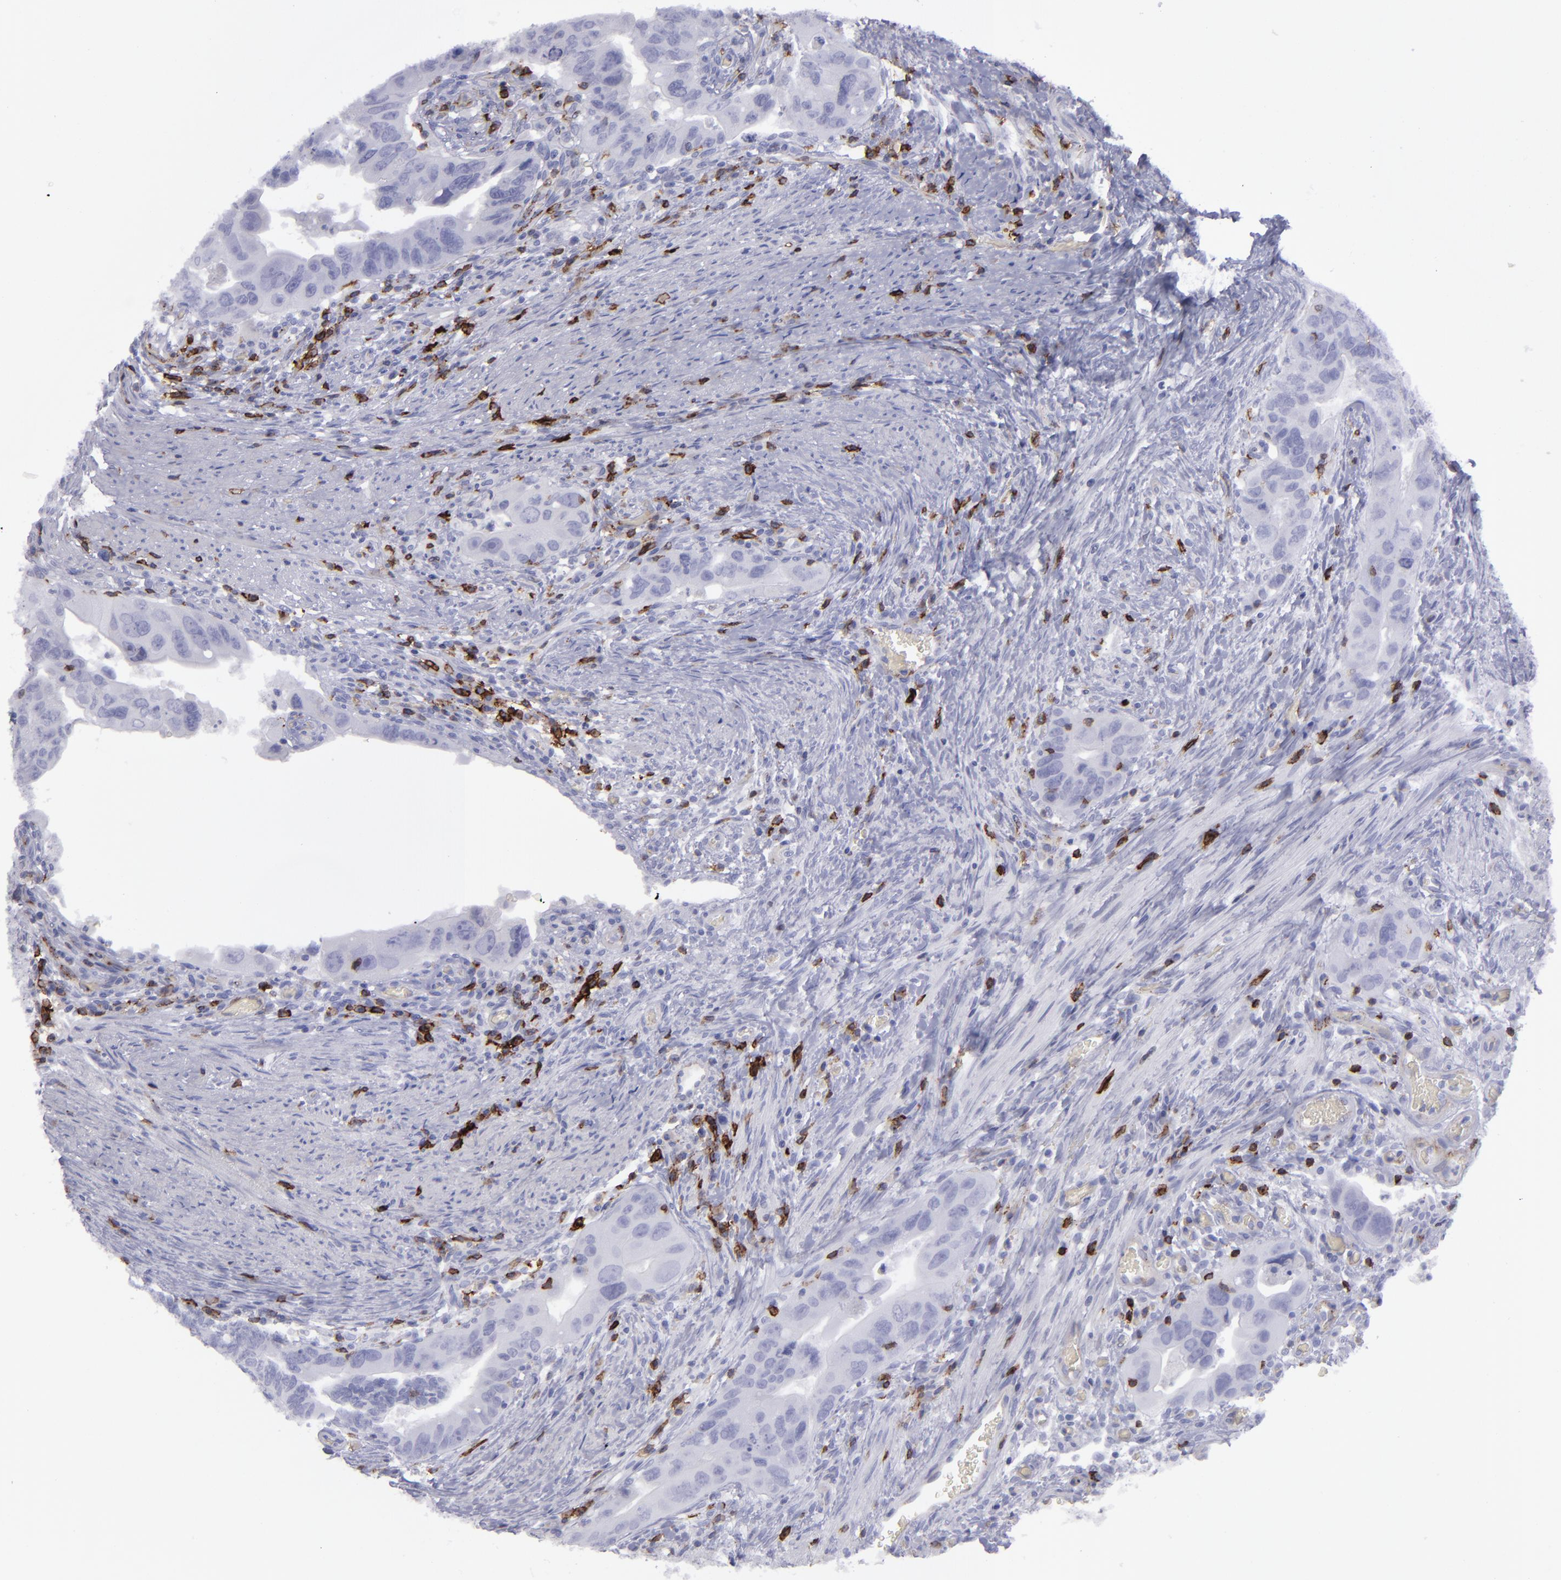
{"staining": {"intensity": "negative", "quantity": "none", "location": "none"}, "tissue": "colorectal cancer", "cell_type": "Tumor cells", "image_type": "cancer", "snomed": [{"axis": "morphology", "description": "Adenocarcinoma, NOS"}, {"axis": "topography", "description": "Rectum"}], "caption": "High power microscopy histopathology image of an immunohistochemistry (IHC) image of colorectal adenocarcinoma, revealing no significant expression in tumor cells. (DAB IHC with hematoxylin counter stain).", "gene": "CD27", "patient": {"sex": "male", "age": 53}}